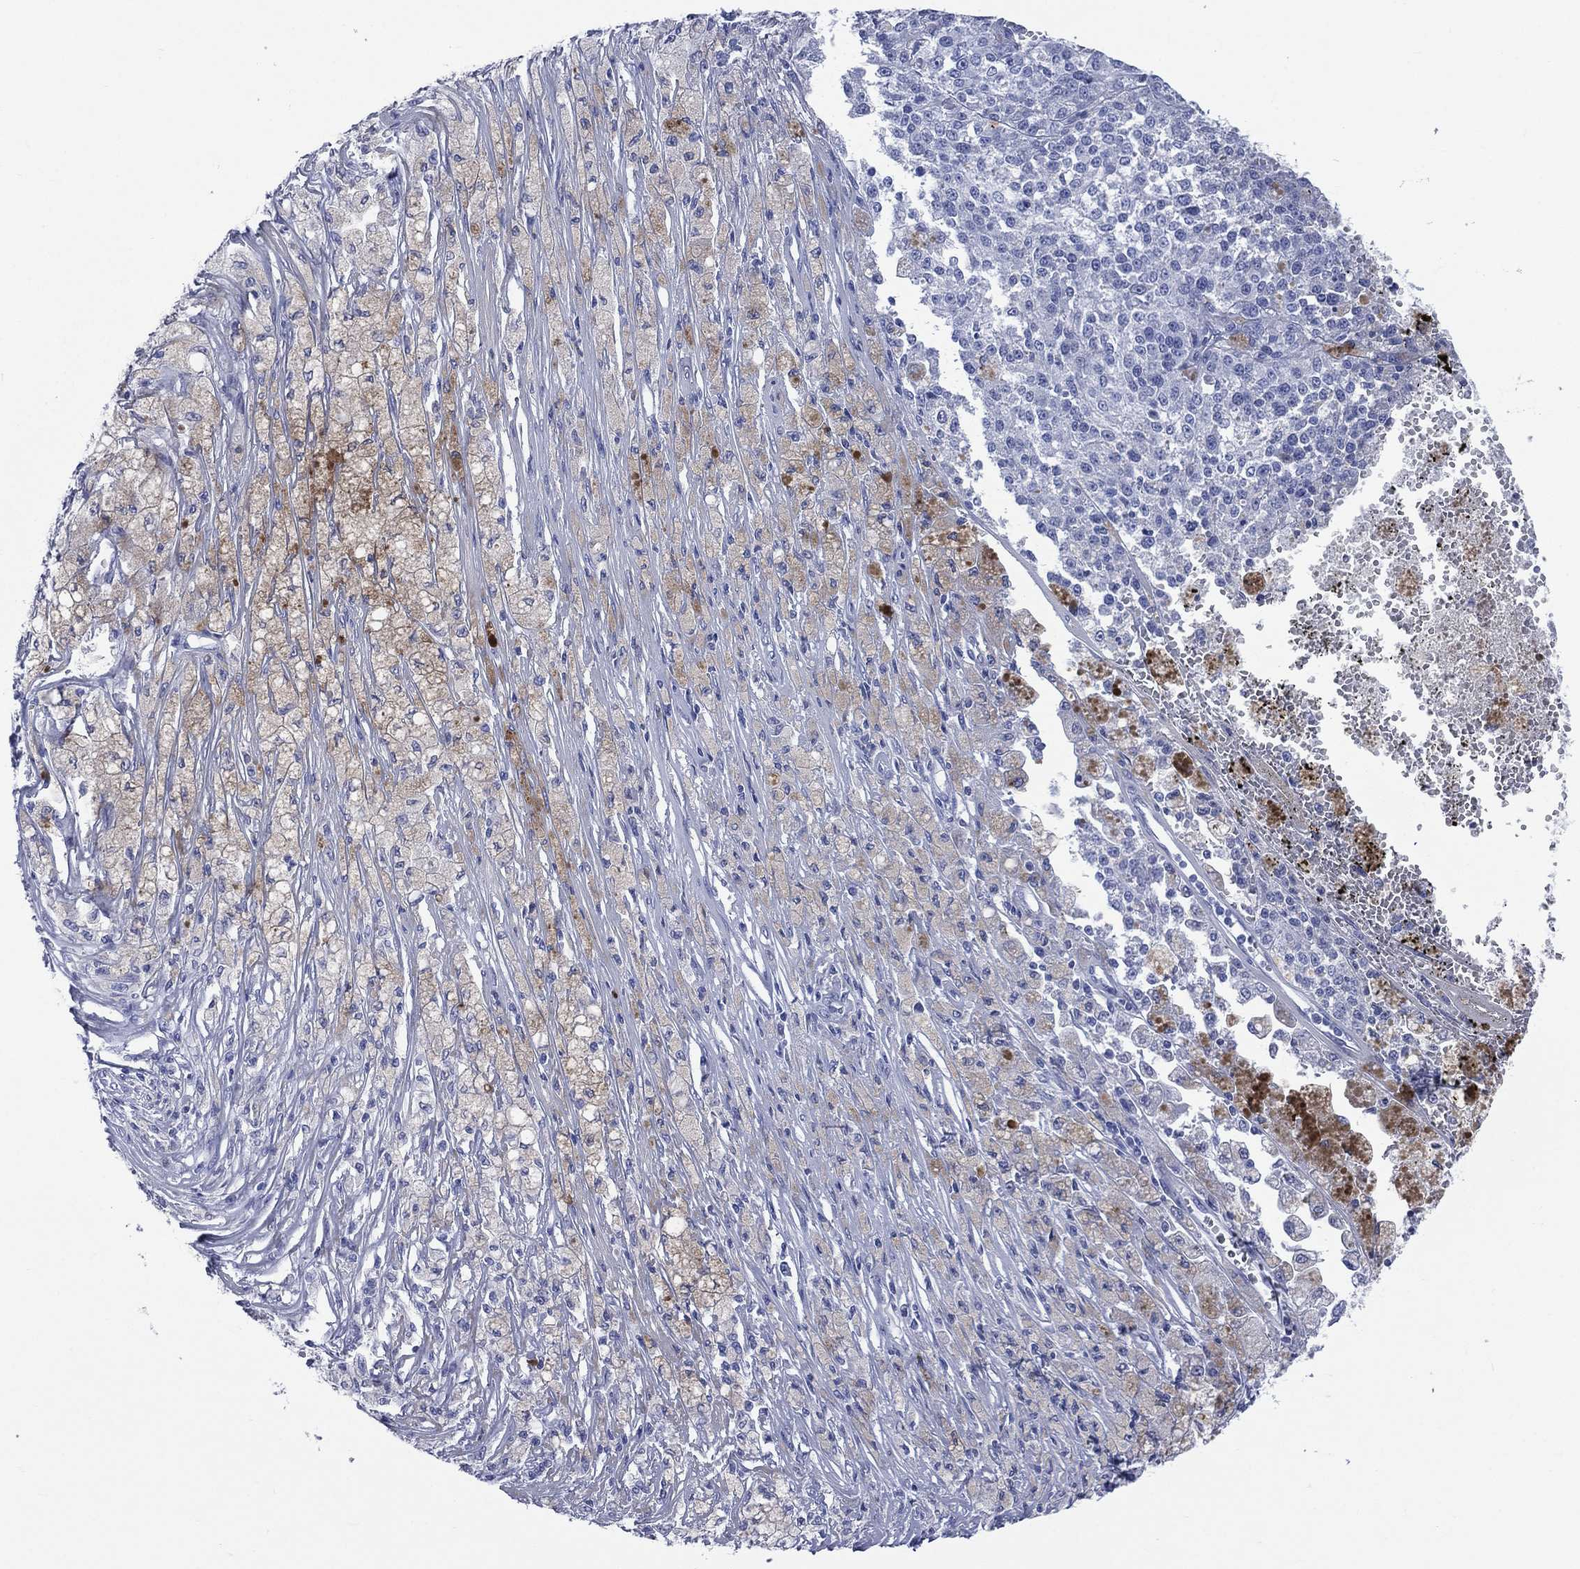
{"staining": {"intensity": "negative", "quantity": "none", "location": "none"}, "tissue": "melanoma", "cell_type": "Tumor cells", "image_type": "cancer", "snomed": [{"axis": "morphology", "description": "Malignant melanoma, Metastatic site"}, {"axis": "topography", "description": "Lymph node"}], "caption": "This histopathology image is of malignant melanoma (metastatic site) stained with immunohistochemistry (IHC) to label a protein in brown with the nuclei are counter-stained blue. There is no expression in tumor cells.", "gene": "SYP", "patient": {"sex": "female", "age": 64}}